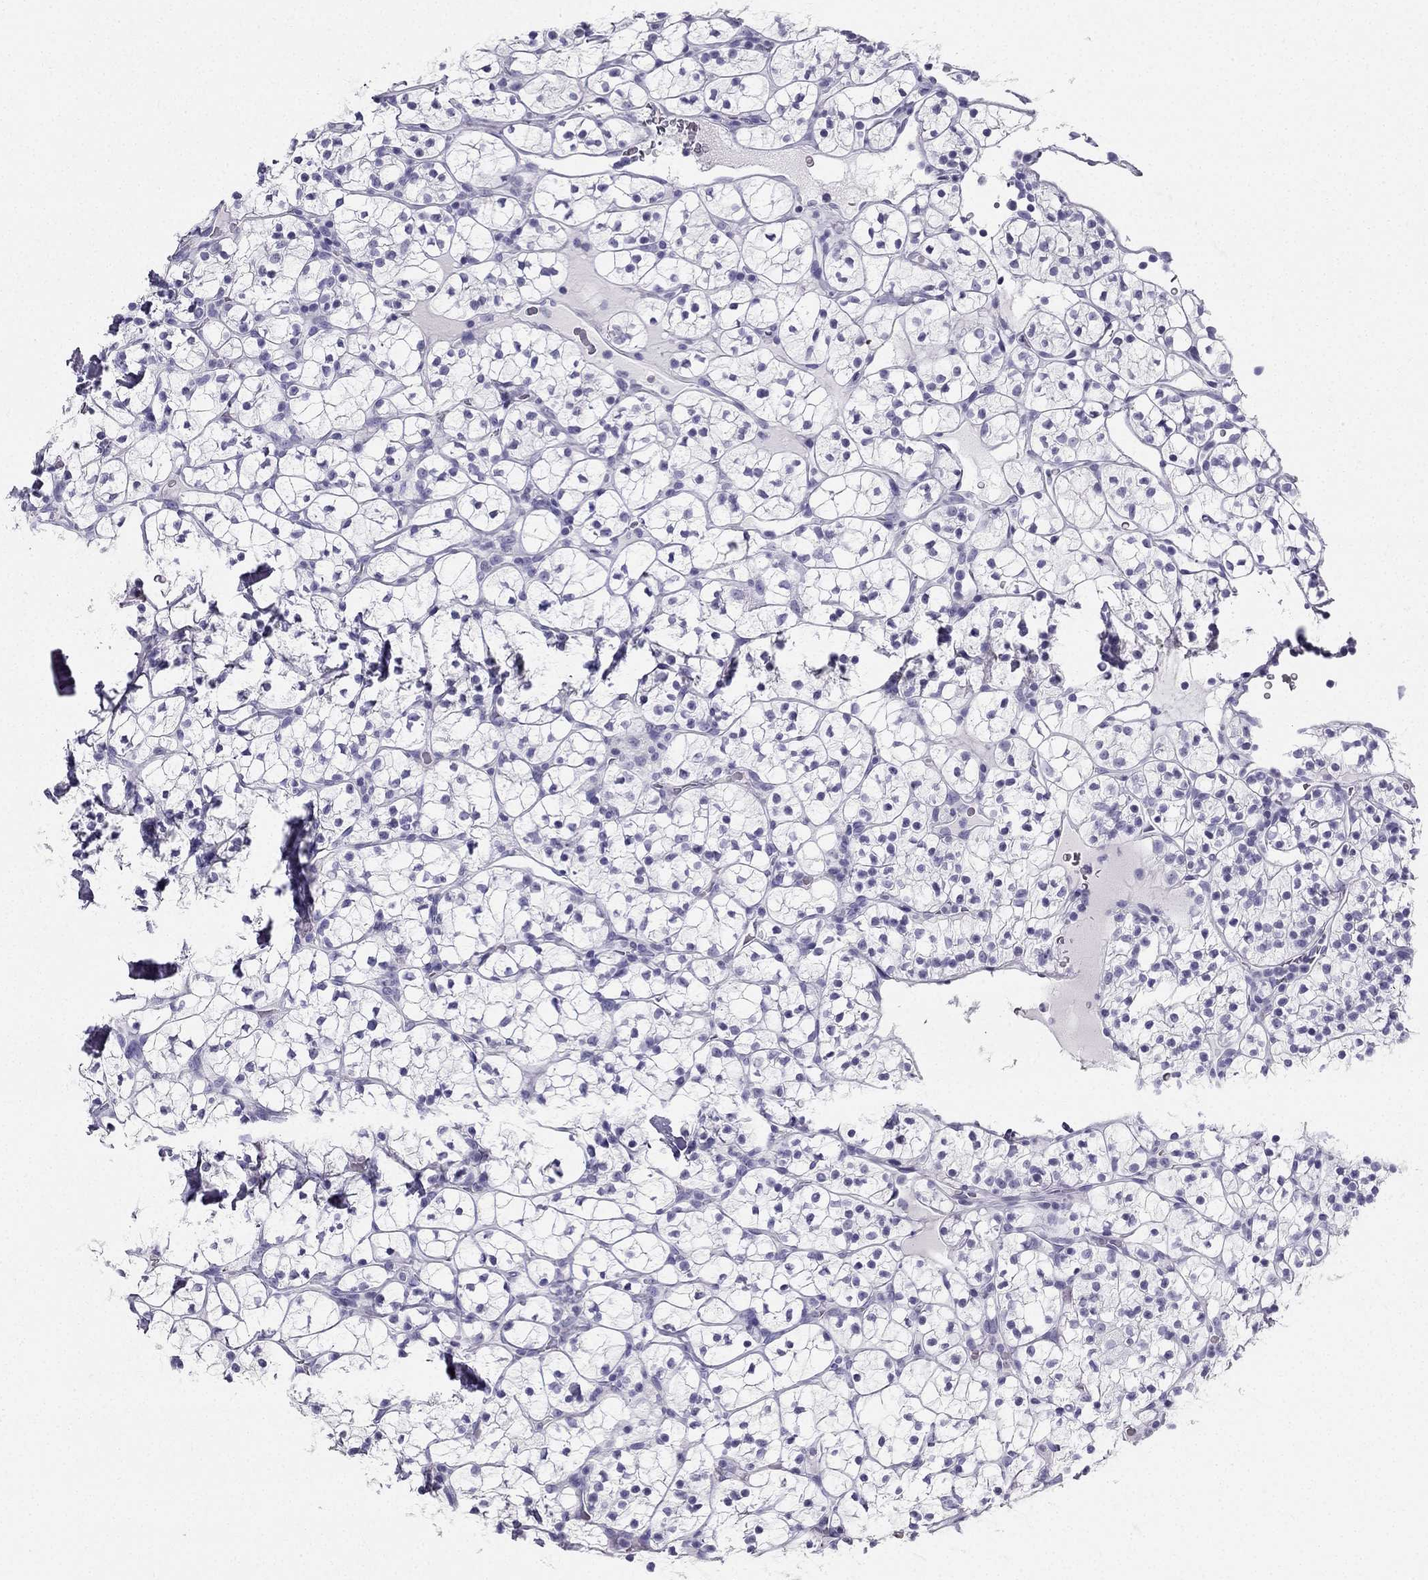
{"staining": {"intensity": "negative", "quantity": "none", "location": "none"}, "tissue": "renal cancer", "cell_type": "Tumor cells", "image_type": "cancer", "snomed": [{"axis": "morphology", "description": "Adenocarcinoma, NOS"}, {"axis": "topography", "description": "Kidney"}], "caption": "An image of human renal cancer (adenocarcinoma) is negative for staining in tumor cells.", "gene": "TFF3", "patient": {"sex": "female", "age": 89}}